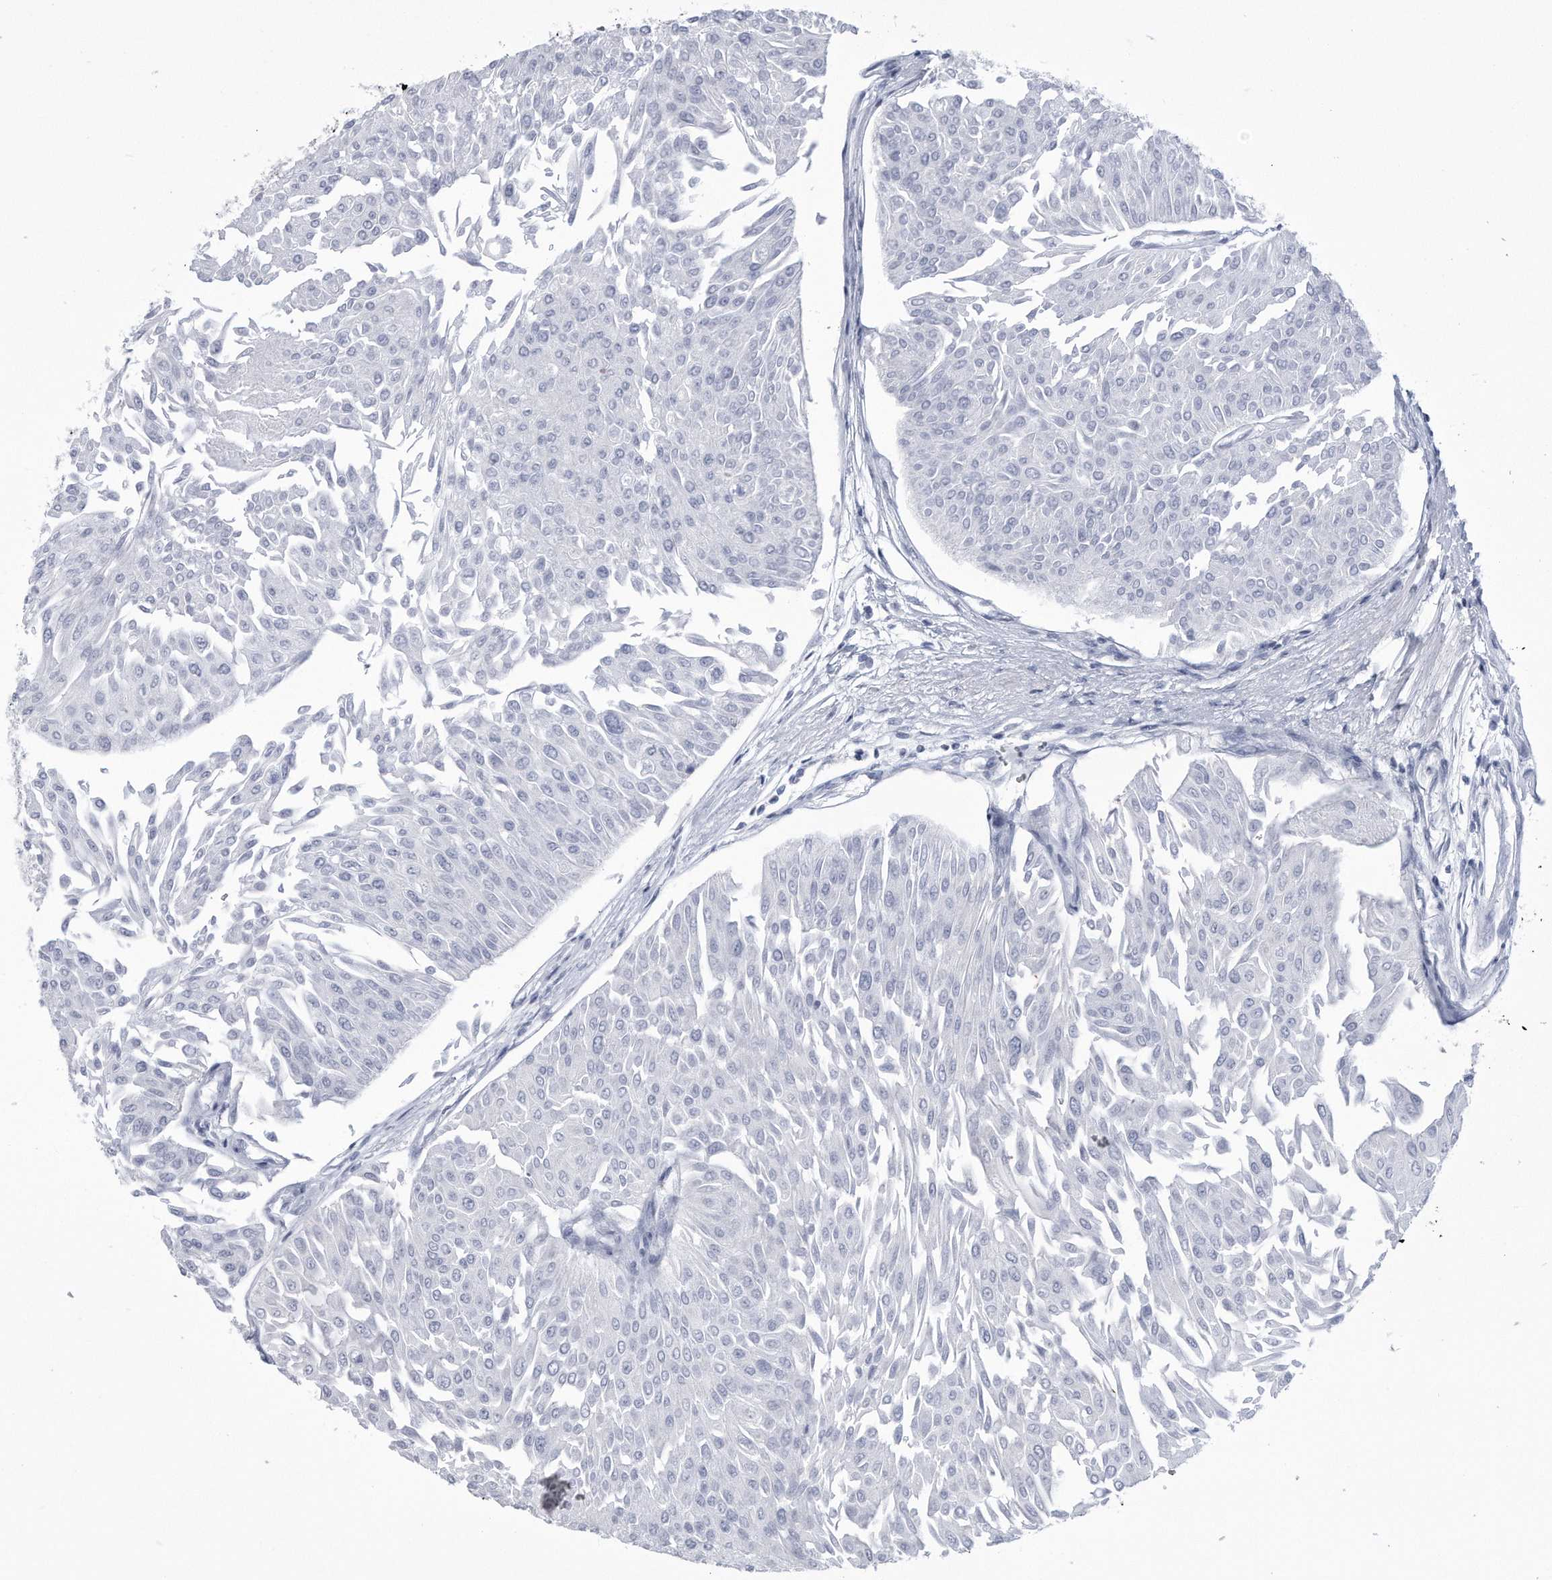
{"staining": {"intensity": "negative", "quantity": "none", "location": "none"}, "tissue": "urothelial cancer", "cell_type": "Tumor cells", "image_type": "cancer", "snomed": [{"axis": "morphology", "description": "Urothelial carcinoma, Low grade"}, {"axis": "topography", "description": "Urinary bladder"}], "caption": "Urothelial cancer was stained to show a protein in brown. There is no significant staining in tumor cells.", "gene": "PYGB", "patient": {"sex": "male", "age": 67}}